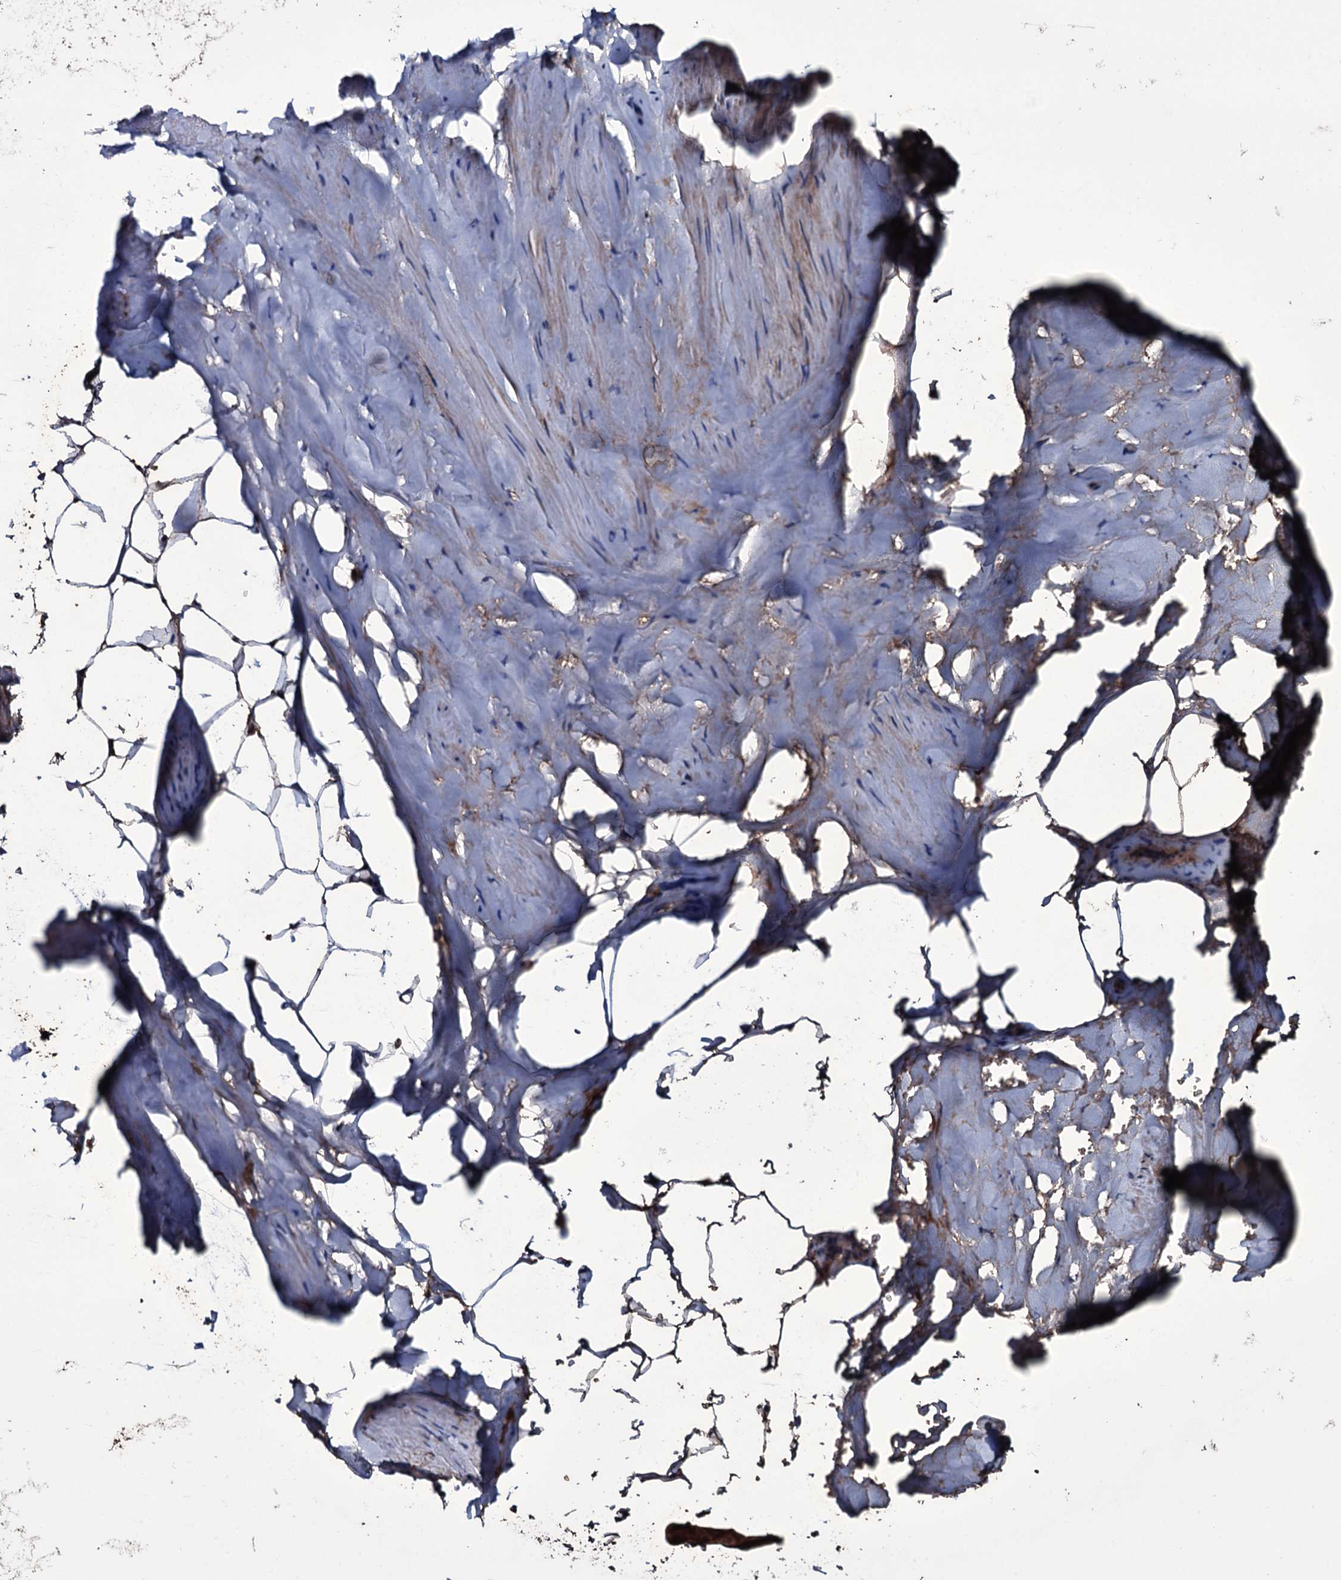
{"staining": {"intensity": "strong", "quantity": "25%-75%", "location": "cytoplasmic/membranous"}, "tissue": "adipose tissue", "cell_type": "Adipocytes", "image_type": "normal", "snomed": [{"axis": "morphology", "description": "Normal tissue, NOS"}, {"axis": "morphology", "description": "Adenocarcinoma, Low grade"}, {"axis": "topography", "description": "Prostate"}, {"axis": "topography", "description": "Peripheral nerve tissue"}], "caption": "Immunohistochemistry (IHC) photomicrograph of unremarkable adipose tissue: human adipose tissue stained using IHC displays high levels of strong protein expression localized specifically in the cytoplasmic/membranous of adipocytes, appearing as a cytoplasmic/membranous brown color.", "gene": "ZSWIM8", "patient": {"sex": "male", "age": 63}}